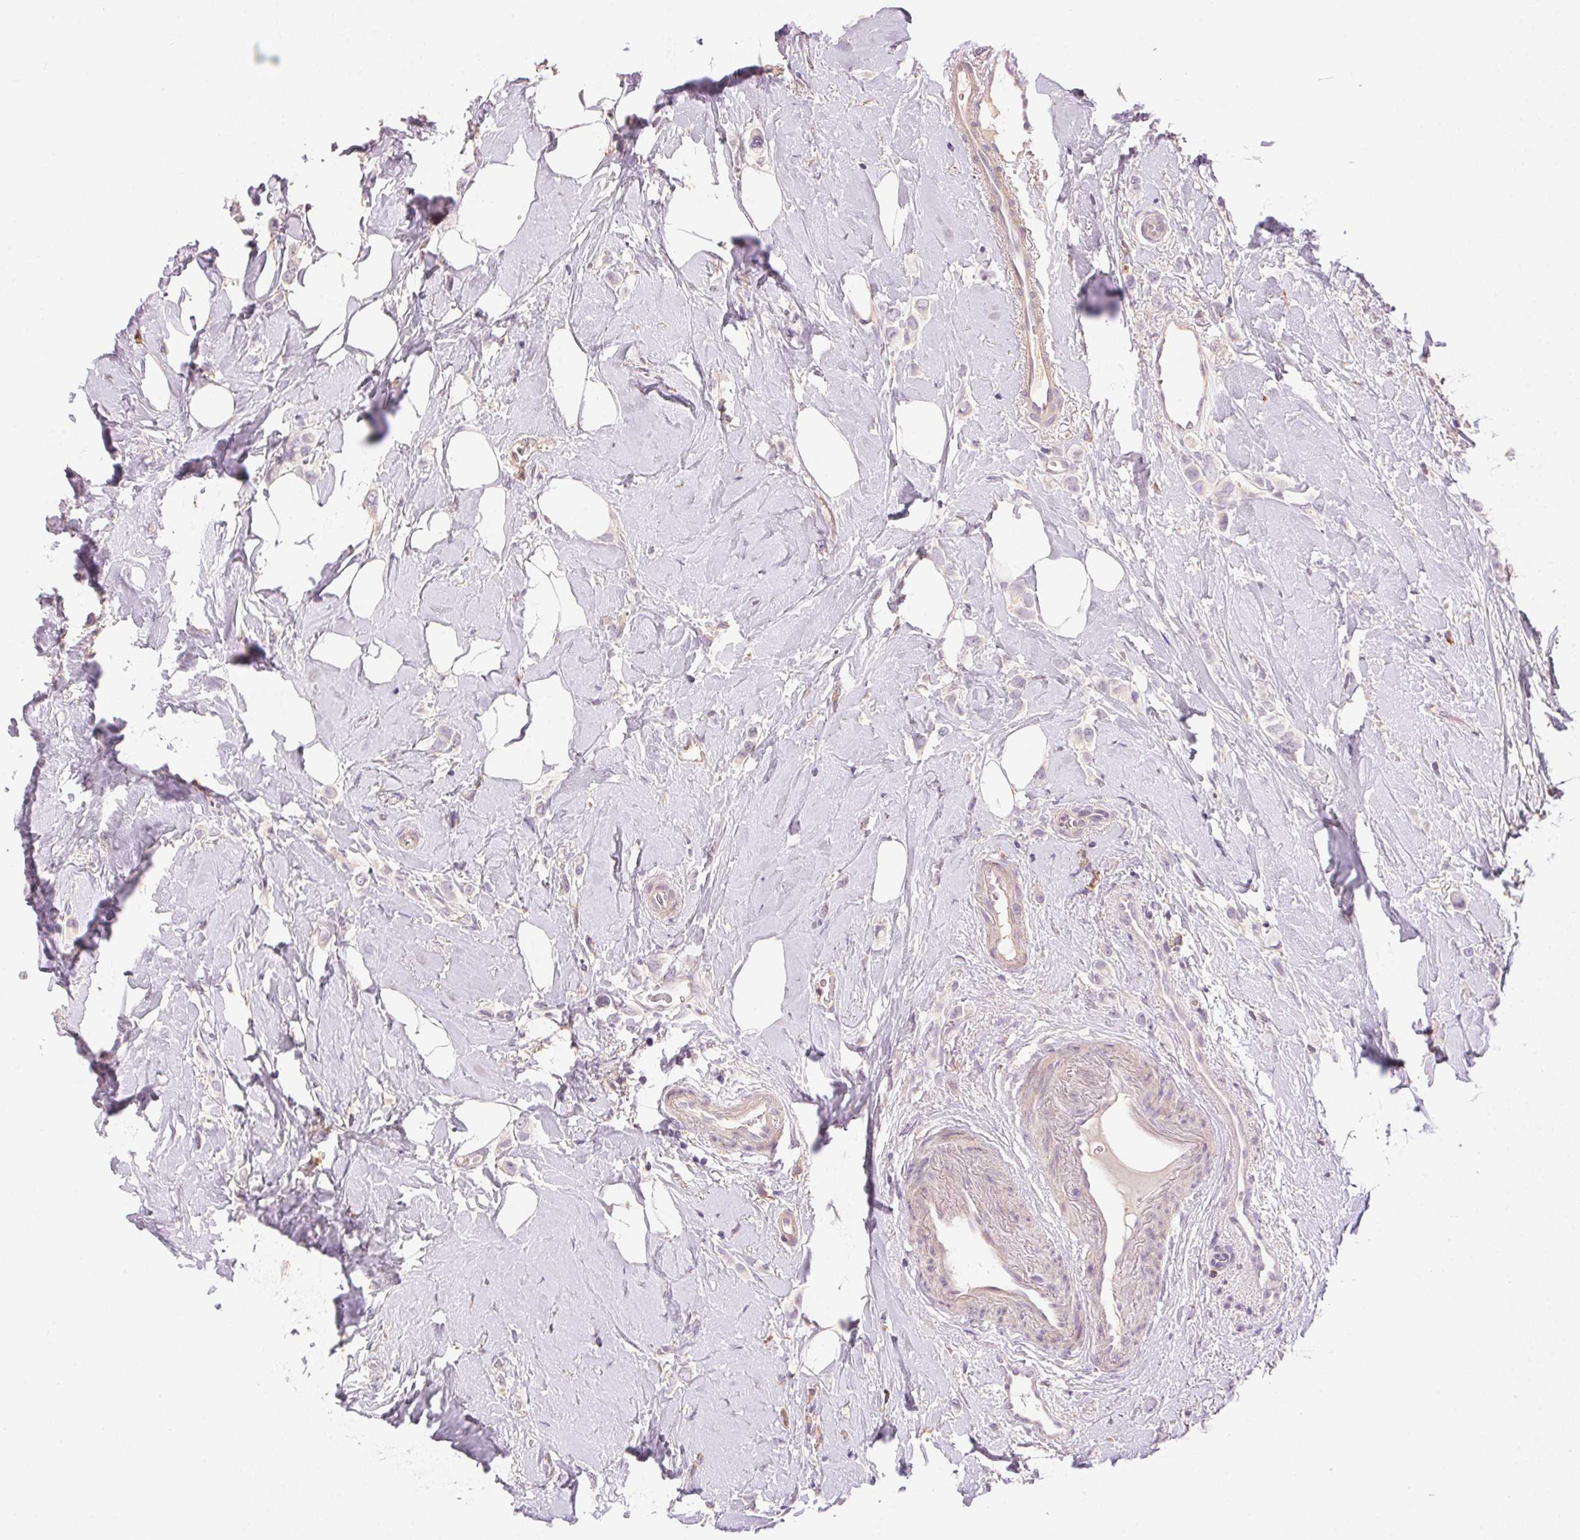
{"staining": {"intensity": "negative", "quantity": "none", "location": "none"}, "tissue": "breast cancer", "cell_type": "Tumor cells", "image_type": "cancer", "snomed": [{"axis": "morphology", "description": "Lobular carcinoma"}, {"axis": "topography", "description": "Breast"}], "caption": "Lobular carcinoma (breast) stained for a protein using immunohistochemistry (IHC) shows no expression tumor cells.", "gene": "LYZL6", "patient": {"sex": "female", "age": 66}}